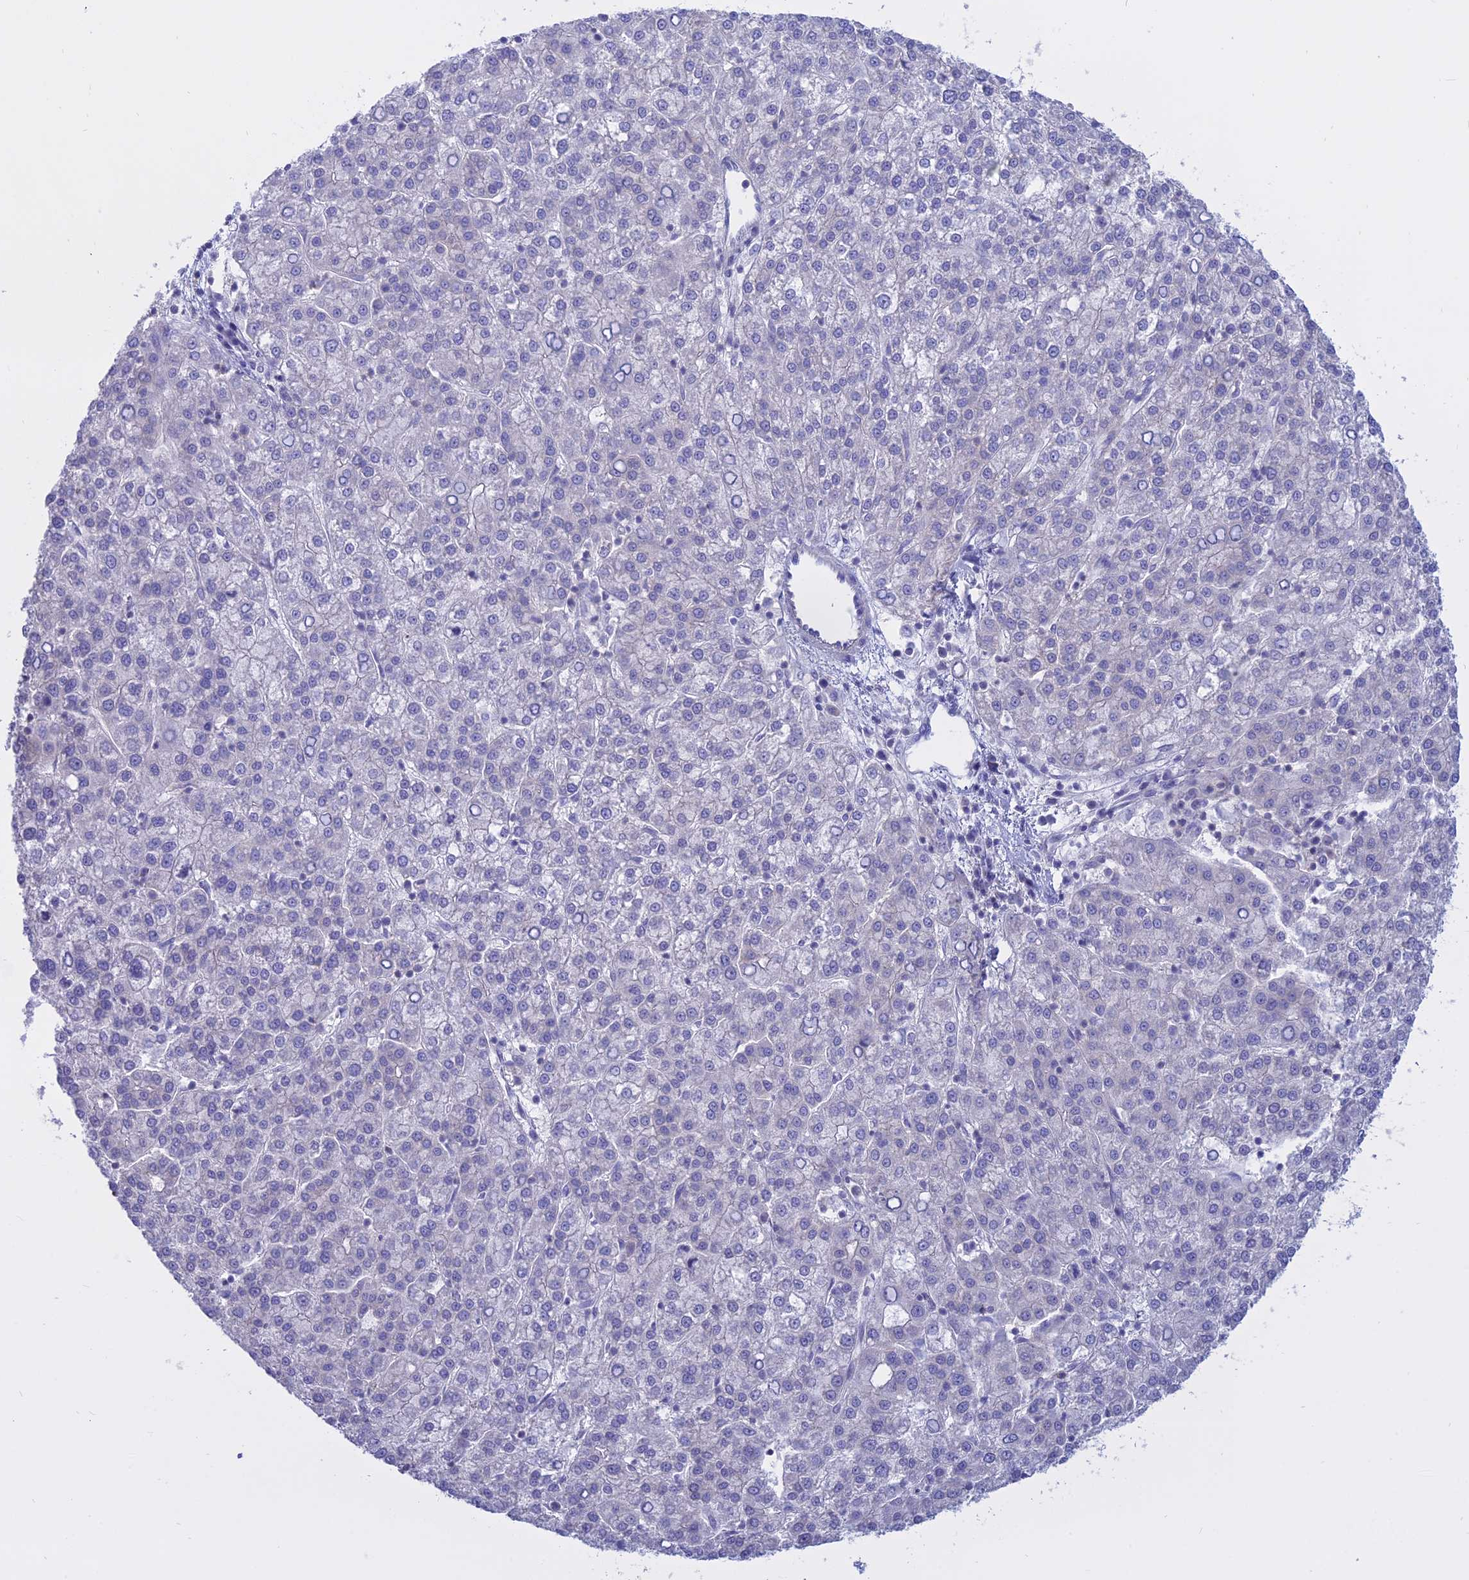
{"staining": {"intensity": "negative", "quantity": "none", "location": "none"}, "tissue": "liver cancer", "cell_type": "Tumor cells", "image_type": "cancer", "snomed": [{"axis": "morphology", "description": "Carcinoma, Hepatocellular, NOS"}, {"axis": "topography", "description": "Liver"}], "caption": "Liver hepatocellular carcinoma stained for a protein using immunohistochemistry demonstrates no expression tumor cells.", "gene": "AHCYL1", "patient": {"sex": "female", "age": 58}}